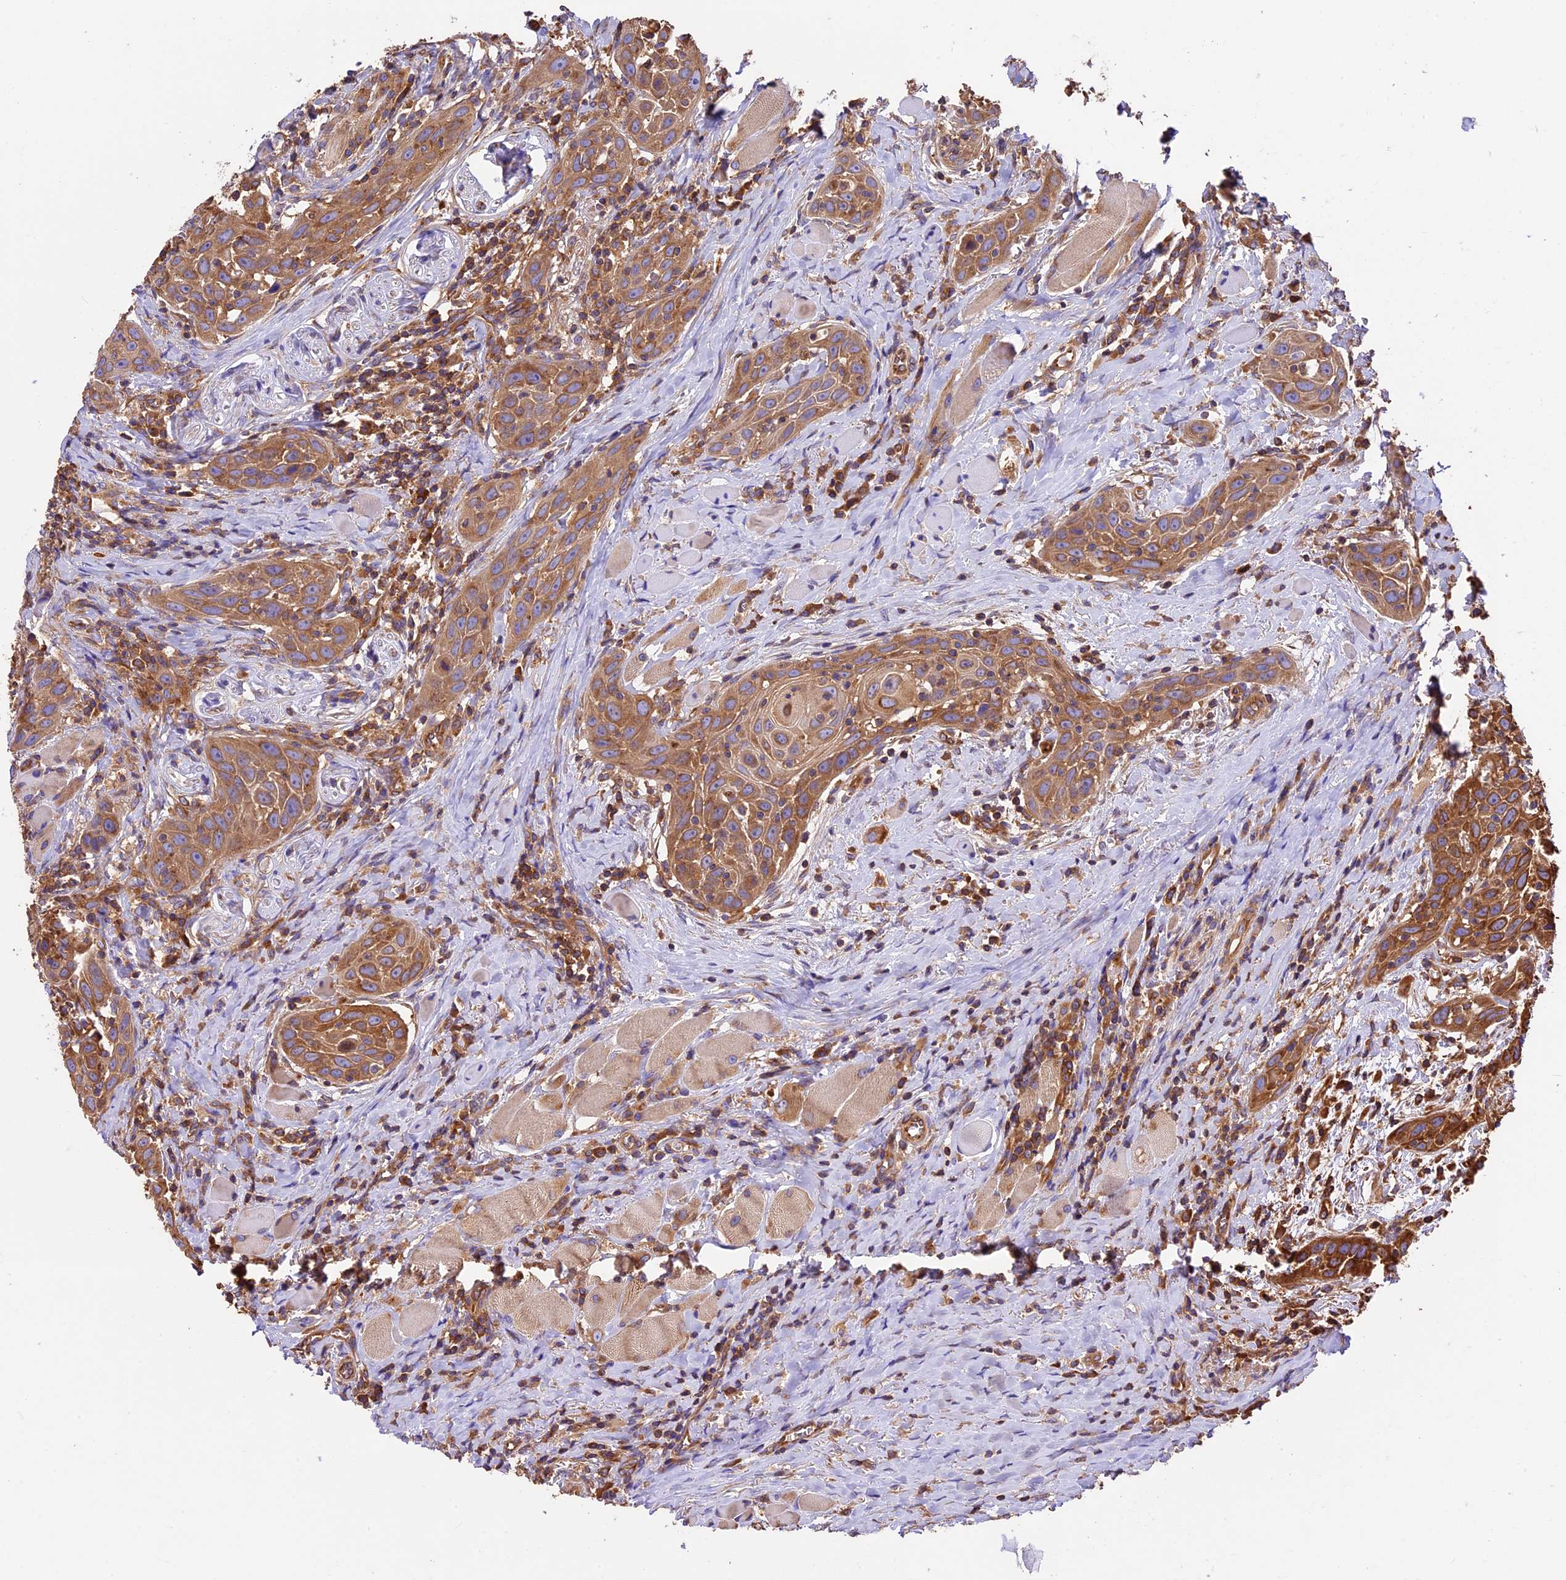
{"staining": {"intensity": "moderate", "quantity": ">75%", "location": "cytoplasmic/membranous"}, "tissue": "head and neck cancer", "cell_type": "Tumor cells", "image_type": "cancer", "snomed": [{"axis": "morphology", "description": "Squamous cell carcinoma, NOS"}, {"axis": "topography", "description": "Oral tissue"}, {"axis": "topography", "description": "Head-Neck"}], "caption": "Immunohistochemical staining of human squamous cell carcinoma (head and neck) reveals medium levels of moderate cytoplasmic/membranous expression in approximately >75% of tumor cells.", "gene": "KARS1", "patient": {"sex": "female", "age": 50}}